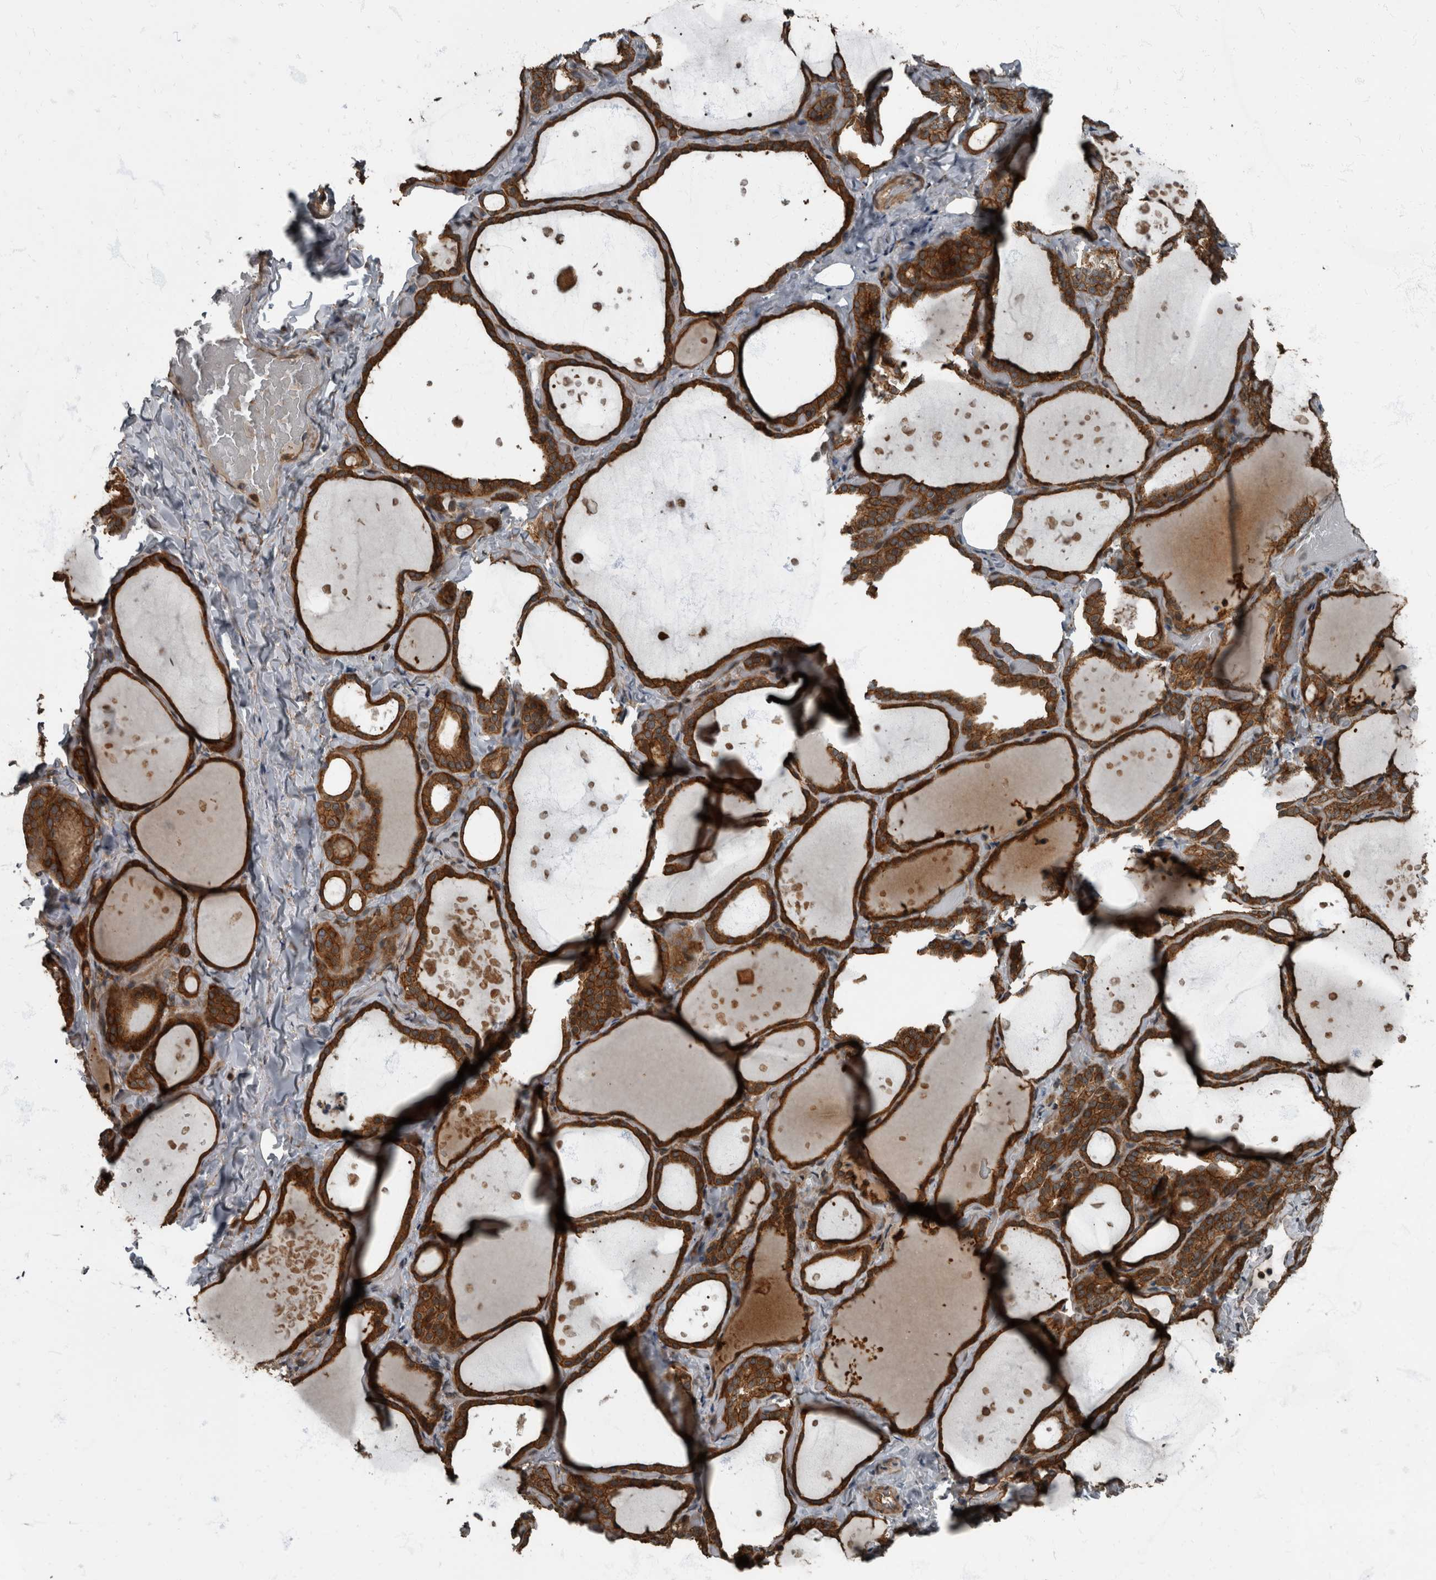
{"staining": {"intensity": "strong", "quantity": ">75%", "location": "cytoplasmic/membranous"}, "tissue": "thyroid gland", "cell_type": "Glandular cells", "image_type": "normal", "snomed": [{"axis": "morphology", "description": "Normal tissue, NOS"}, {"axis": "topography", "description": "Thyroid gland"}], "caption": "IHC of unremarkable human thyroid gland reveals high levels of strong cytoplasmic/membranous positivity in about >75% of glandular cells. The staining was performed using DAB to visualize the protein expression in brown, while the nuclei were stained in blue with hematoxylin (Magnification: 20x).", "gene": "RABGGTB", "patient": {"sex": "female", "age": 44}}